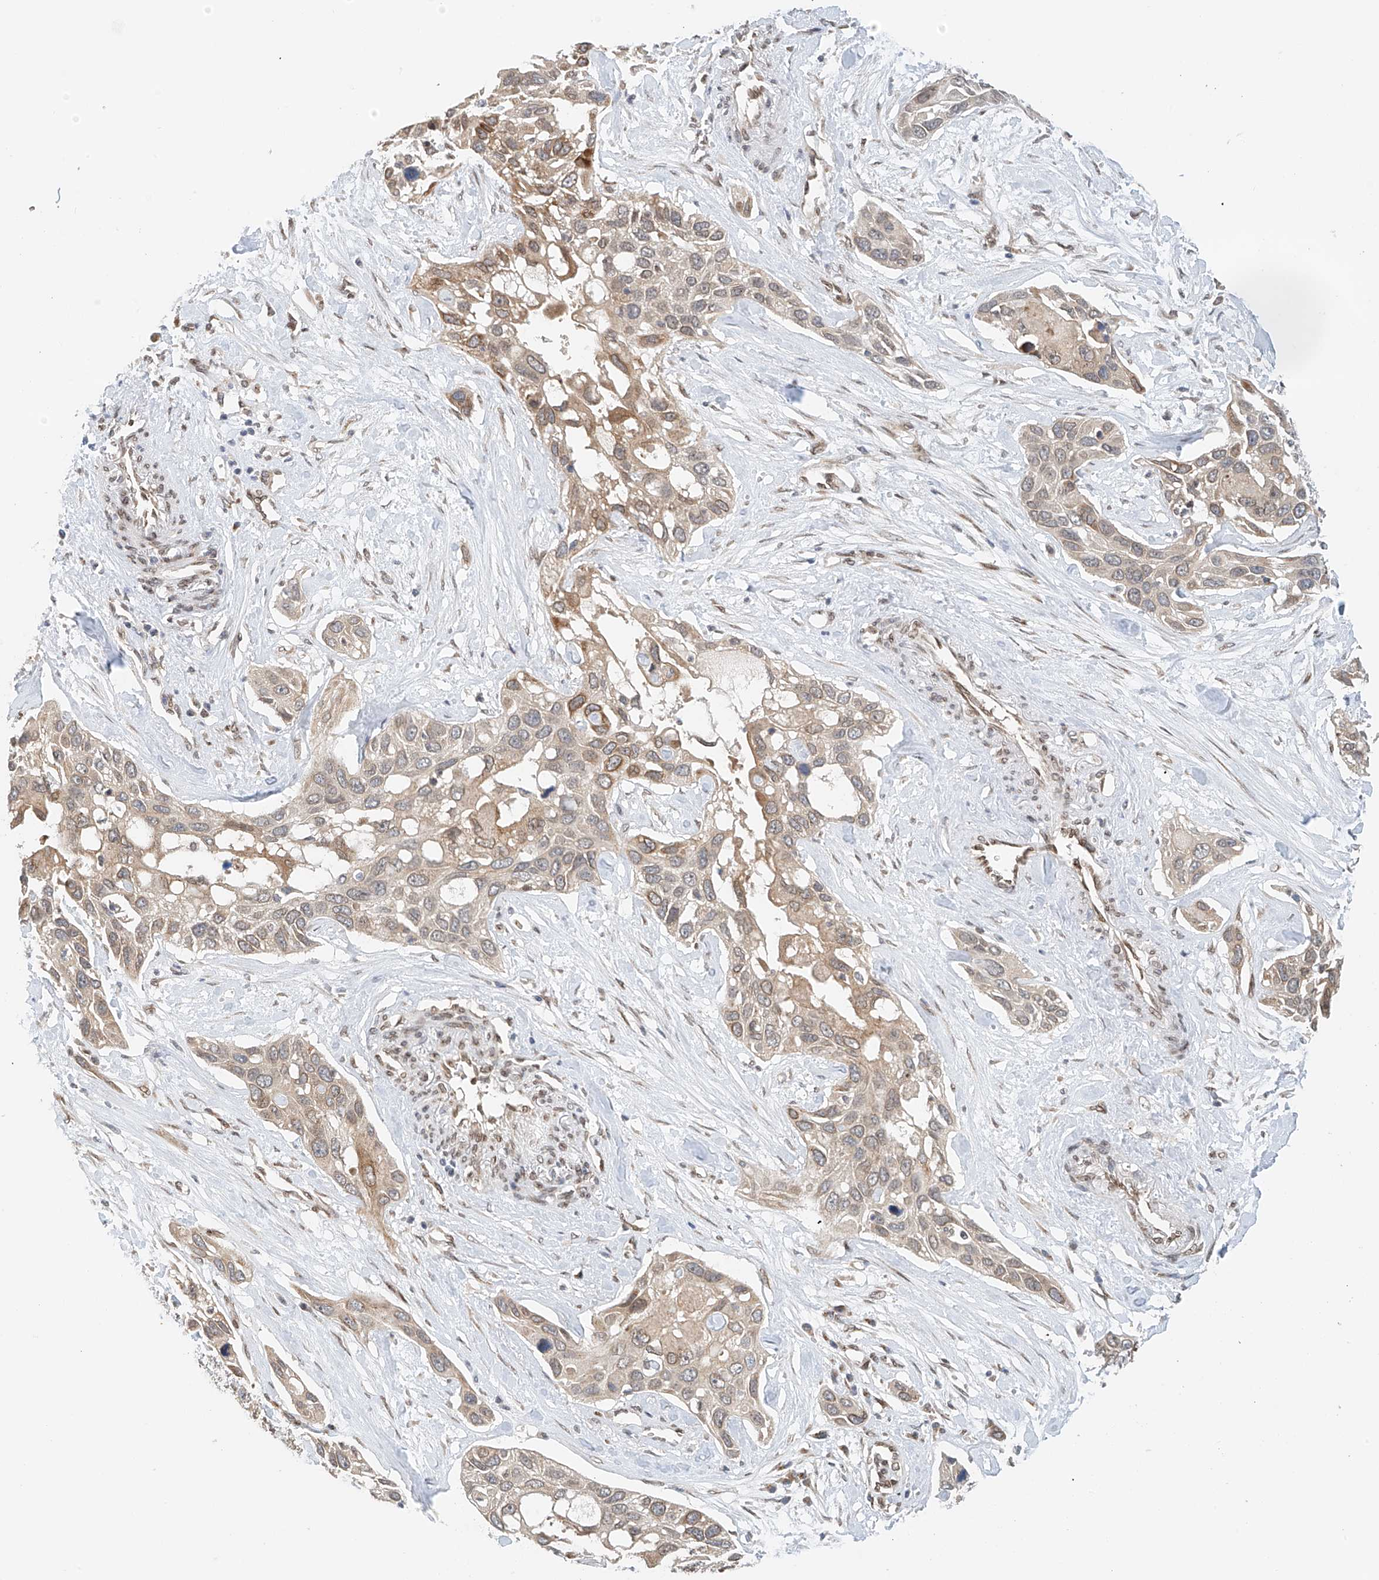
{"staining": {"intensity": "moderate", "quantity": ">75%", "location": "cytoplasmic/membranous"}, "tissue": "pancreatic cancer", "cell_type": "Tumor cells", "image_type": "cancer", "snomed": [{"axis": "morphology", "description": "Adenocarcinoma, NOS"}, {"axis": "topography", "description": "Pancreas"}], "caption": "Protein staining of pancreatic cancer tissue displays moderate cytoplasmic/membranous positivity in about >75% of tumor cells.", "gene": "STARD9", "patient": {"sex": "female", "age": 60}}